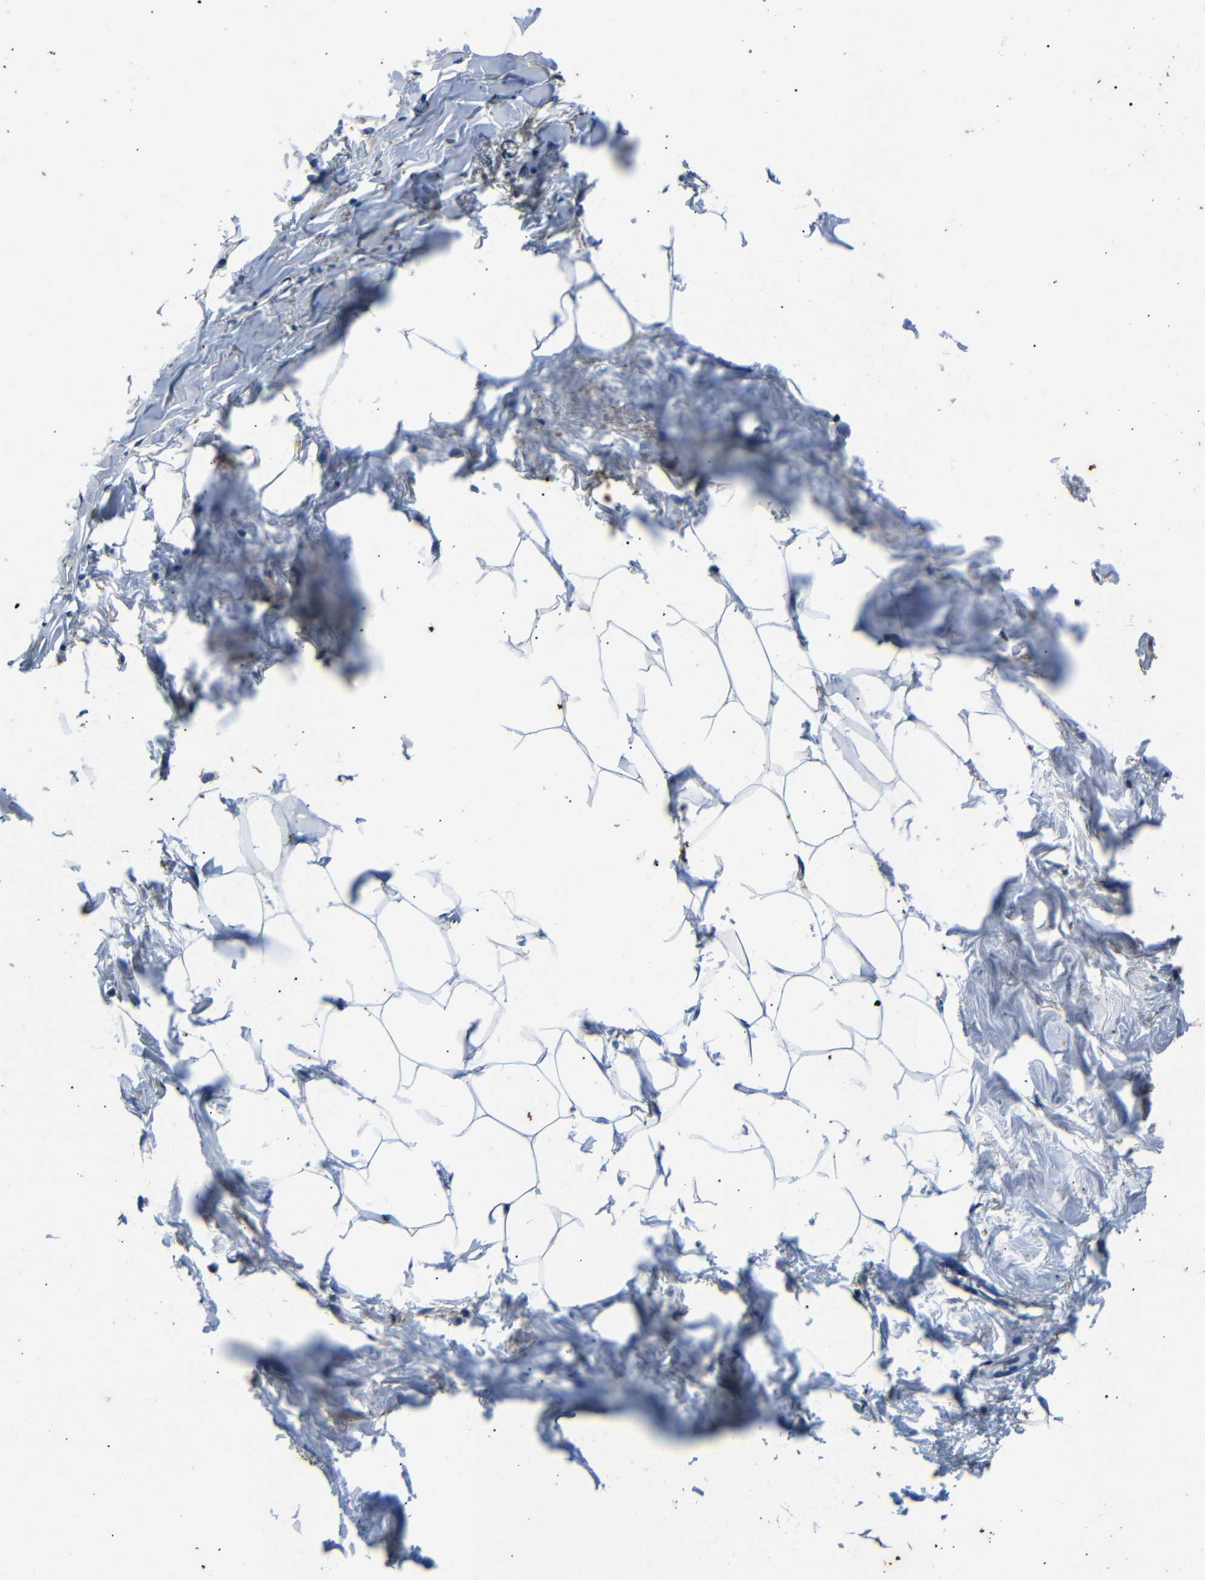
{"staining": {"intensity": "weak", "quantity": "25%-75%", "location": "cytoplasmic/membranous"}, "tissue": "breast", "cell_type": "Adipocytes", "image_type": "normal", "snomed": [{"axis": "morphology", "description": "Normal tissue, NOS"}, {"axis": "topography", "description": "Breast"}], "caption": "The immunohistochemical stain highlights weak cytoplasmic/membranous positivity in adipocytes of benign breast.", "gene": "TRPC1", "patient": {"sex": "female", "age": 27}}